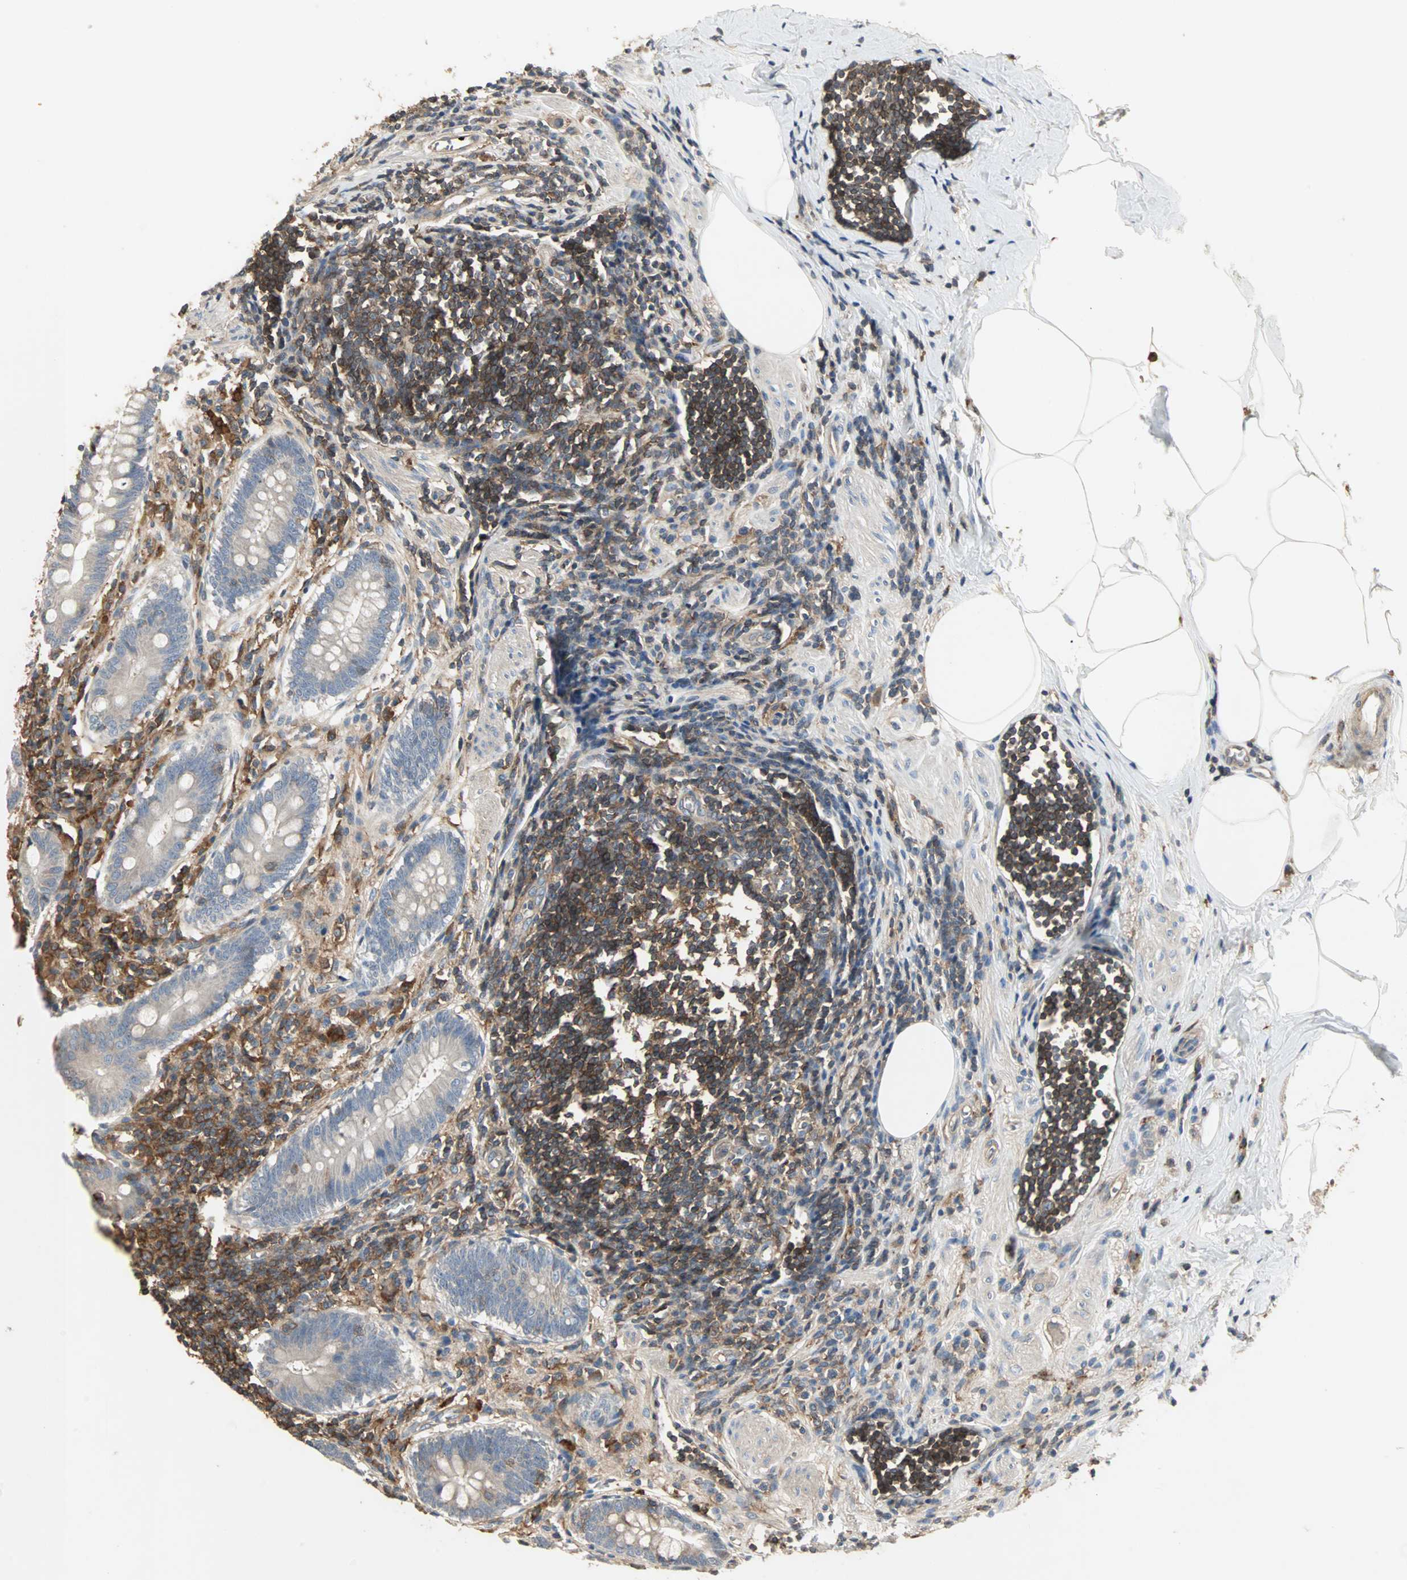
{"staining": {"intensity": "weak", "quantity": ">75%", "location": "cytoplasmic/membranous"}, "tissue": "appendix", "cell_type": "Glandular cells", "image_type": "normal", "snomed": [{"axis": "morphology", "description": "Normal tissue, NOS"}, {"axis": "topography", "description": "Appendix"}], "caption": "A brown stain highlights weak cytoplasmic/membranous expression of a protein in glandular cells of benign appendix. (DAB (3,3'-diaminobenzidine) = brown stain, brightfield microscopy at high magnification).", "gene": "GNAI2", "patient": {"sex": "female", "age": 50}}